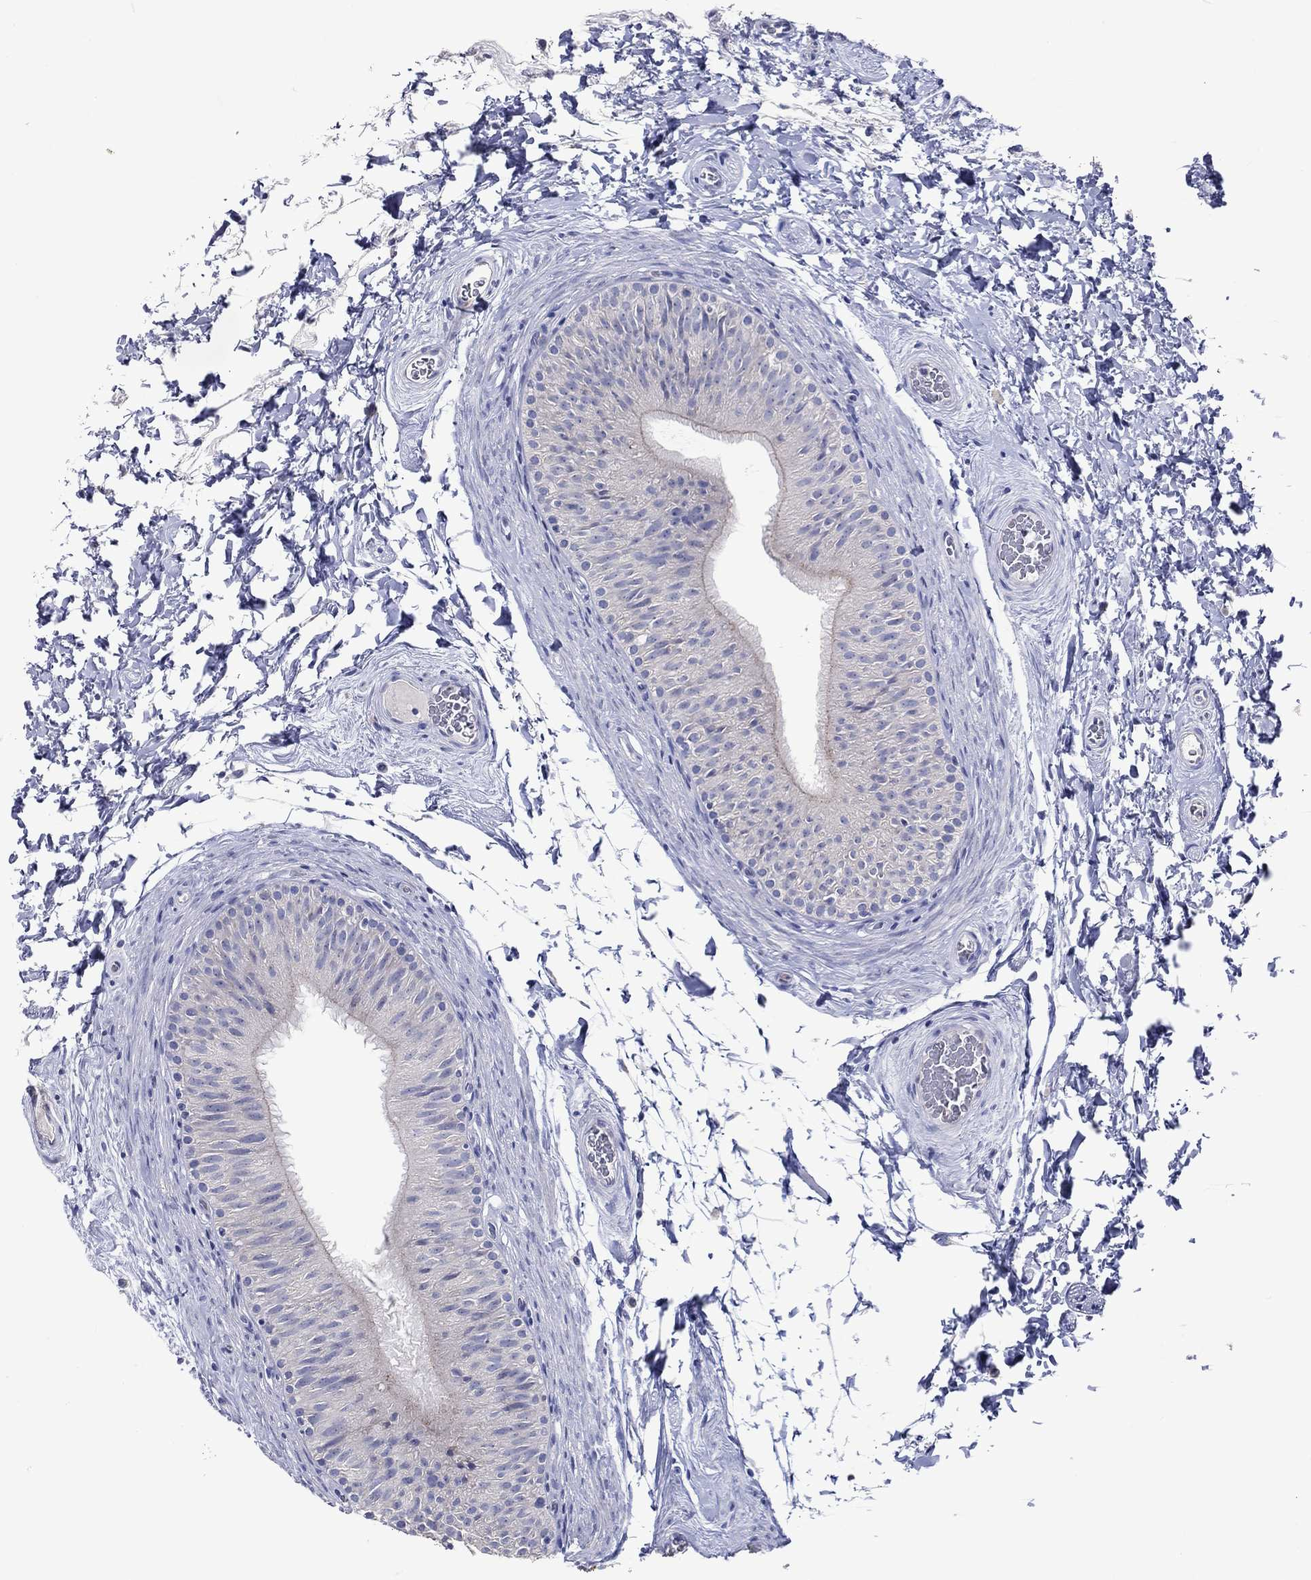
{"staining": {"intensity": "negative", "quantity": "none", "location": "none"}, "tissue": "epididymis", "cell_type": "Glandular cells", "image_type": "normal", "snomed": [{"axis": "morphology", "description": "Normal tissue, NOS"}, {"axis": "topography", "description": "Epididymis"}], "caption": "Glandular cells show no significant protein positivity in benign epididymis. (Brightfield microscopy of DAB (3,3'-diaminobenzidine) immunohistochemistry (IHC) at high magnification).", "gene": "DNAH6", "patient": {"sex": "male", "age": 34}}